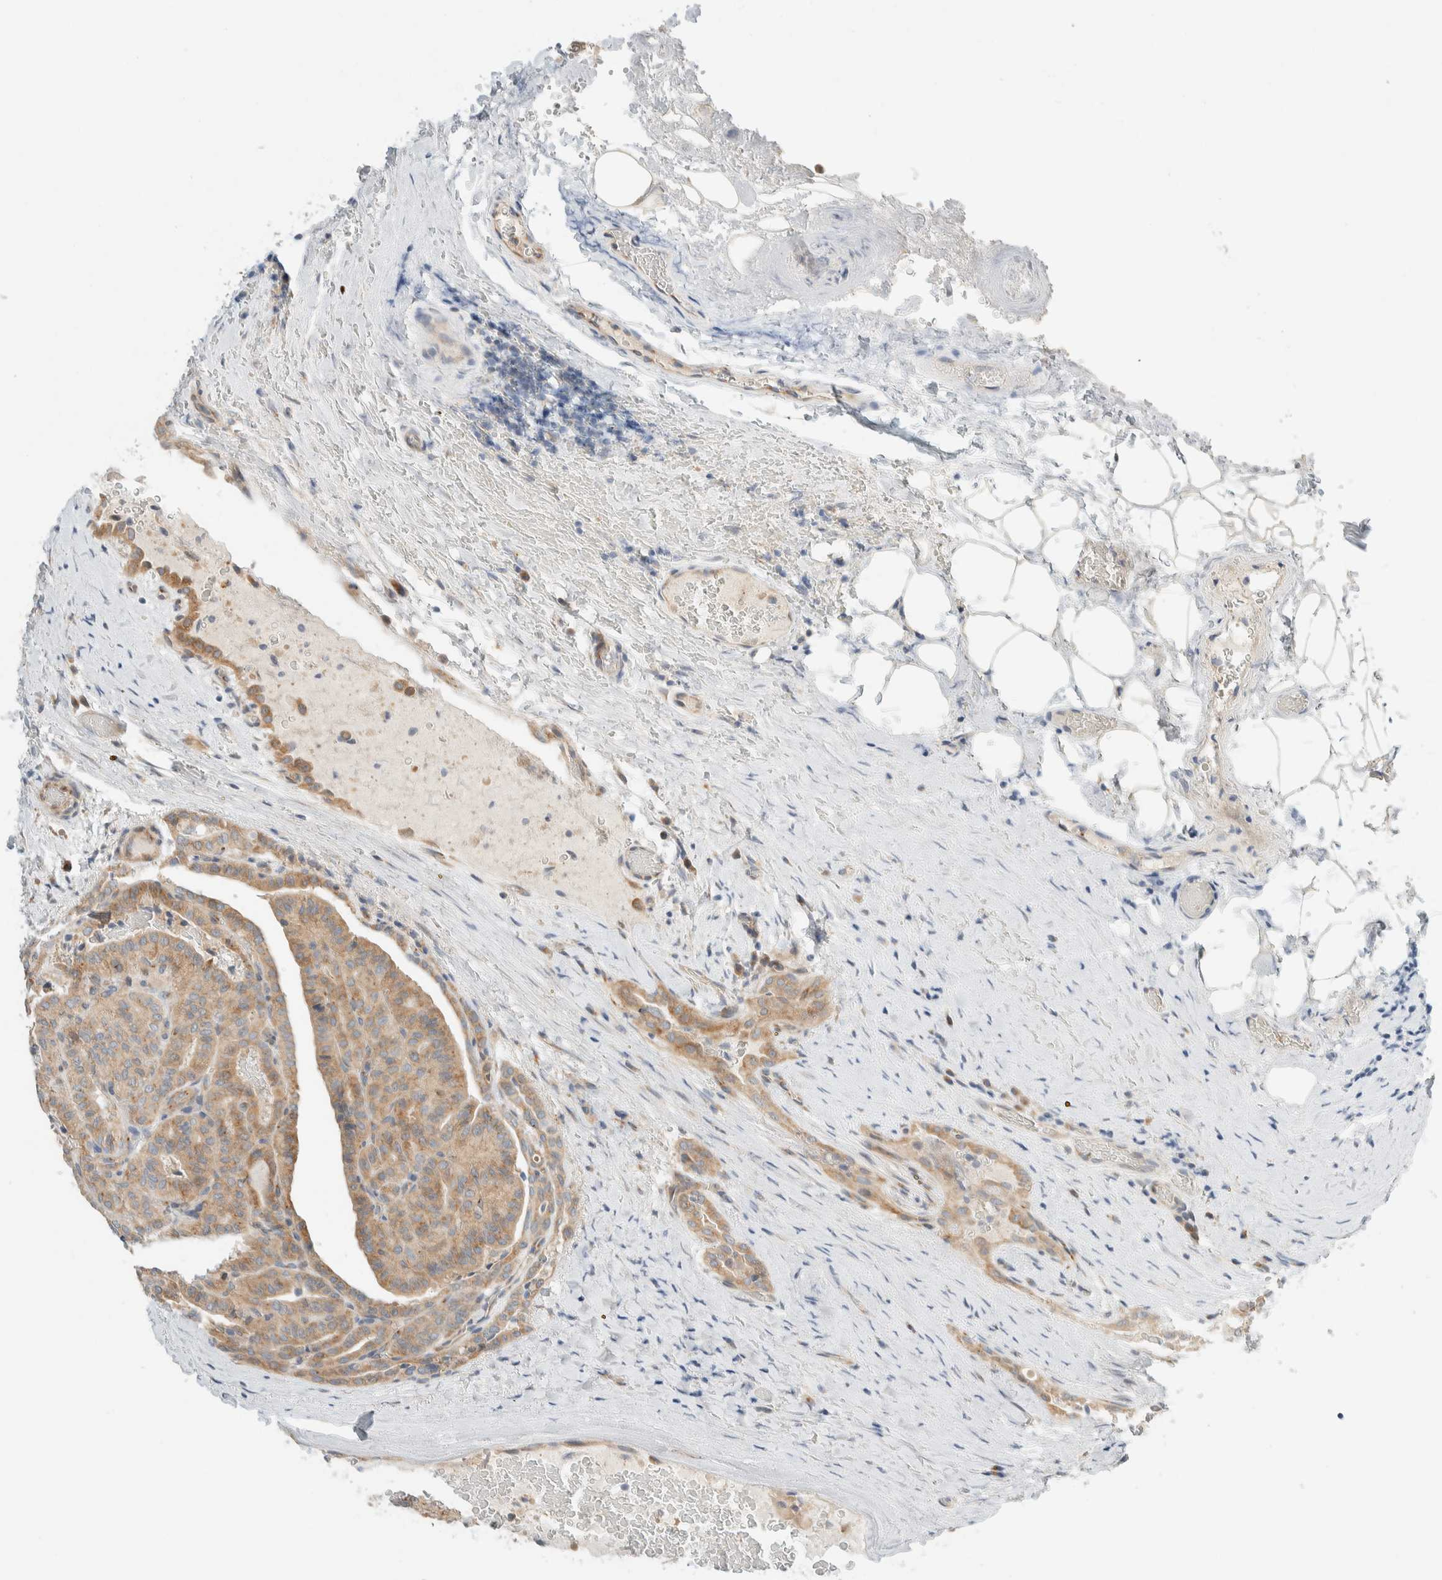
{"staining": {"intensity": "moderate", "quantity": ">75%", "location": "cytoplasmic/membranous"}, "tissue": "thyroid cancer", "cell_type": "Tumor cells", "image_type": "cancer", "snomed": [{"axis": "morphology", "description": "Papillary adenocarcinoma, NOS"}, {"axis": "topography", "description": "Thyroid gland"}], "caption": "A histopathology image showing moderate cytoplasmic/membranous staining in about >75% of tumor cells in thyroid papillary adenocarcinoma, as visualized by brown immunohistochemical staining.", "gene": "TMEM184B", "patient": {"sex": "male", "age": 77}}